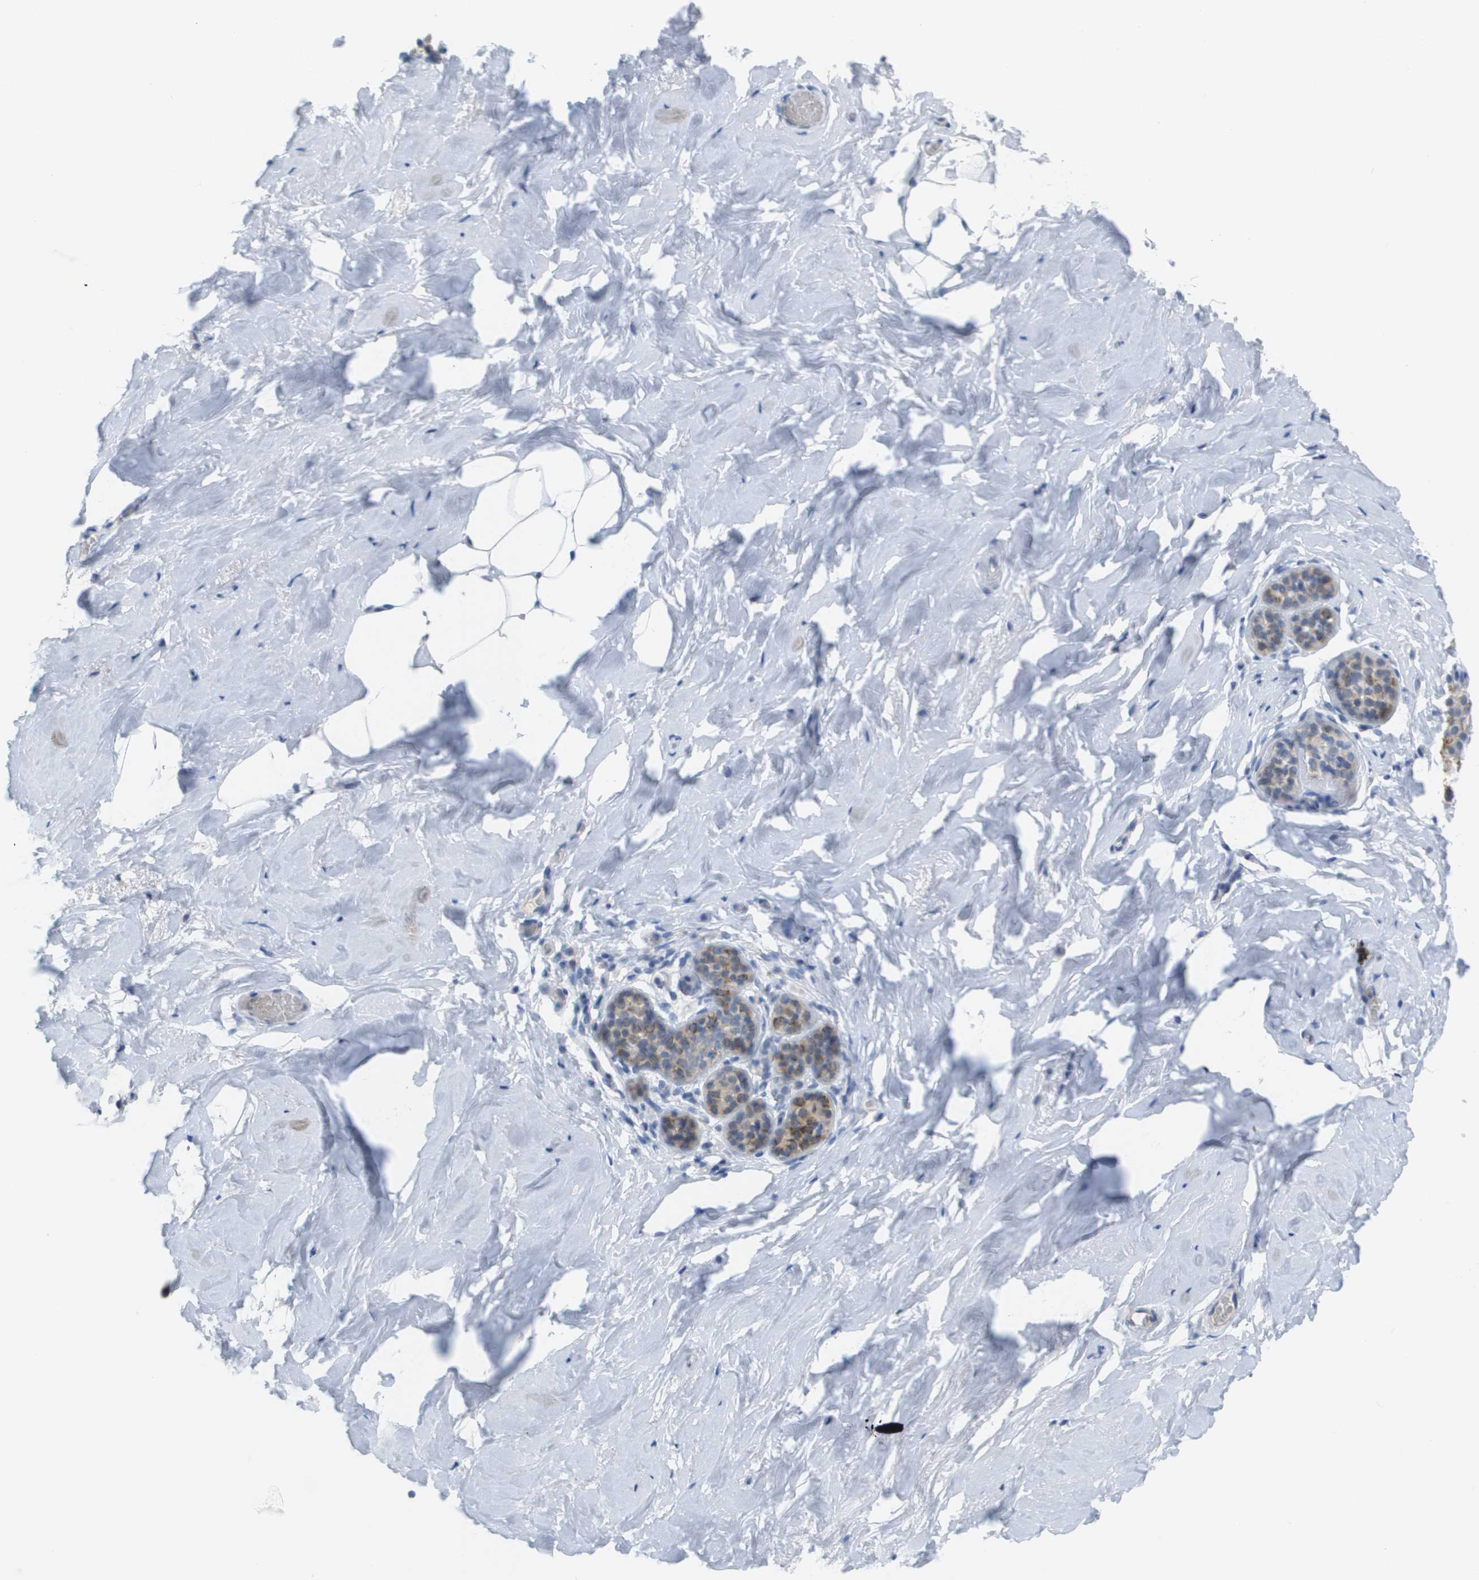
{"staining": {"intensity": "negative", "quantity": "none", "location": "none"}, "tissue": "breast", "cell_type": "Adipocytes", "image_type": "normal", "snomed": [{"axis": "morphology", "description": "Normal tissue, NOS"}, {"axis": "topography", "description": "Breast"}], "caption": "Breast stained for a protein using immunohistochemistry (IHC) shows no staining adipocytes.", "gene": "PDE4A", "patient": {"sex": "female", "age": 75}}